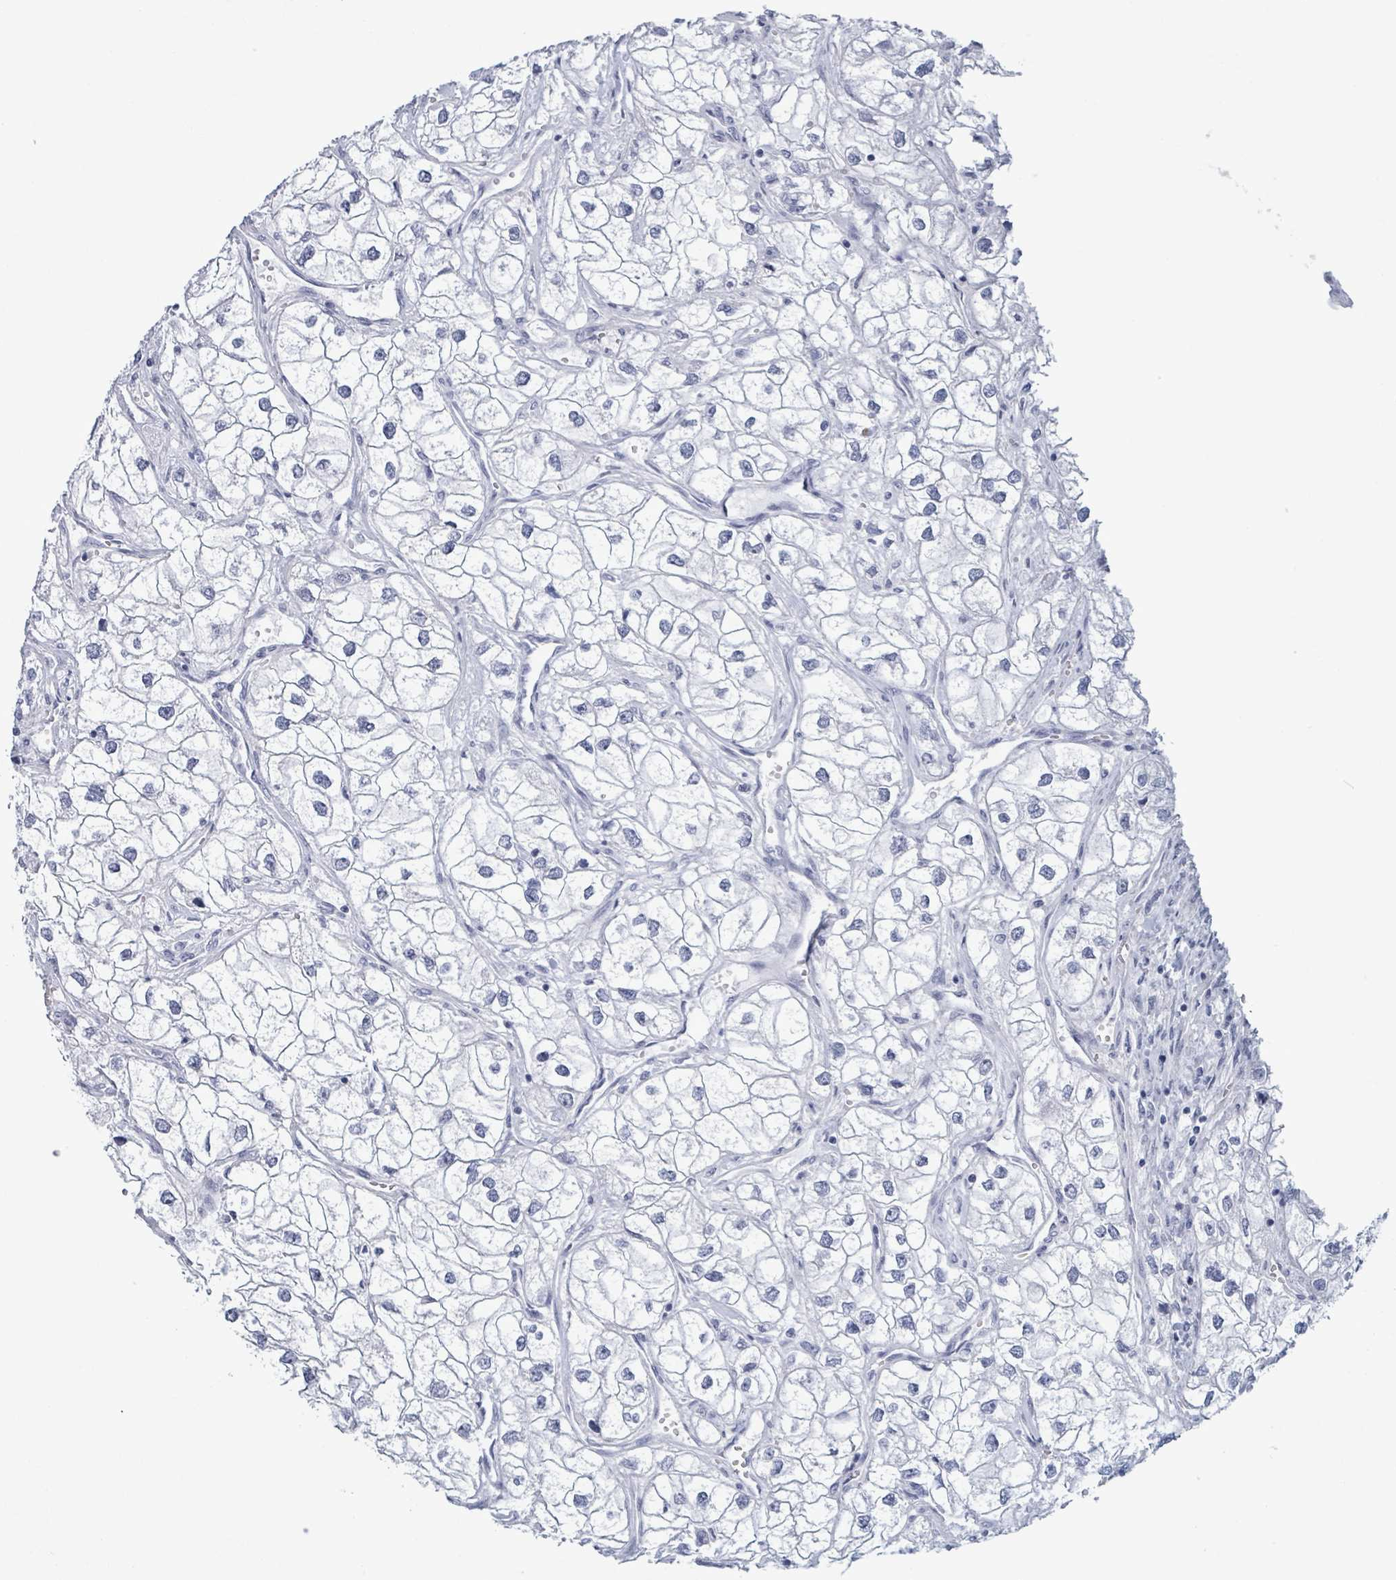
{"staining": {"intensity": "negative", "quantity": "none", "location": "none"}, "tissue": "renal cancer", "cell_type": "Tumor cells", "image_type": "cancer", "snomed": [{"axis": "morphology", "description": "Adenocarcinoma, NOS"}, {"axis": "topography", "description": "Kidney"}], "caption": "An image of human renal adenocarcinoma is negative for staining in tumor cells.", "gene": "ZNF771", "patient": {"sex": "male", "age": 59}}